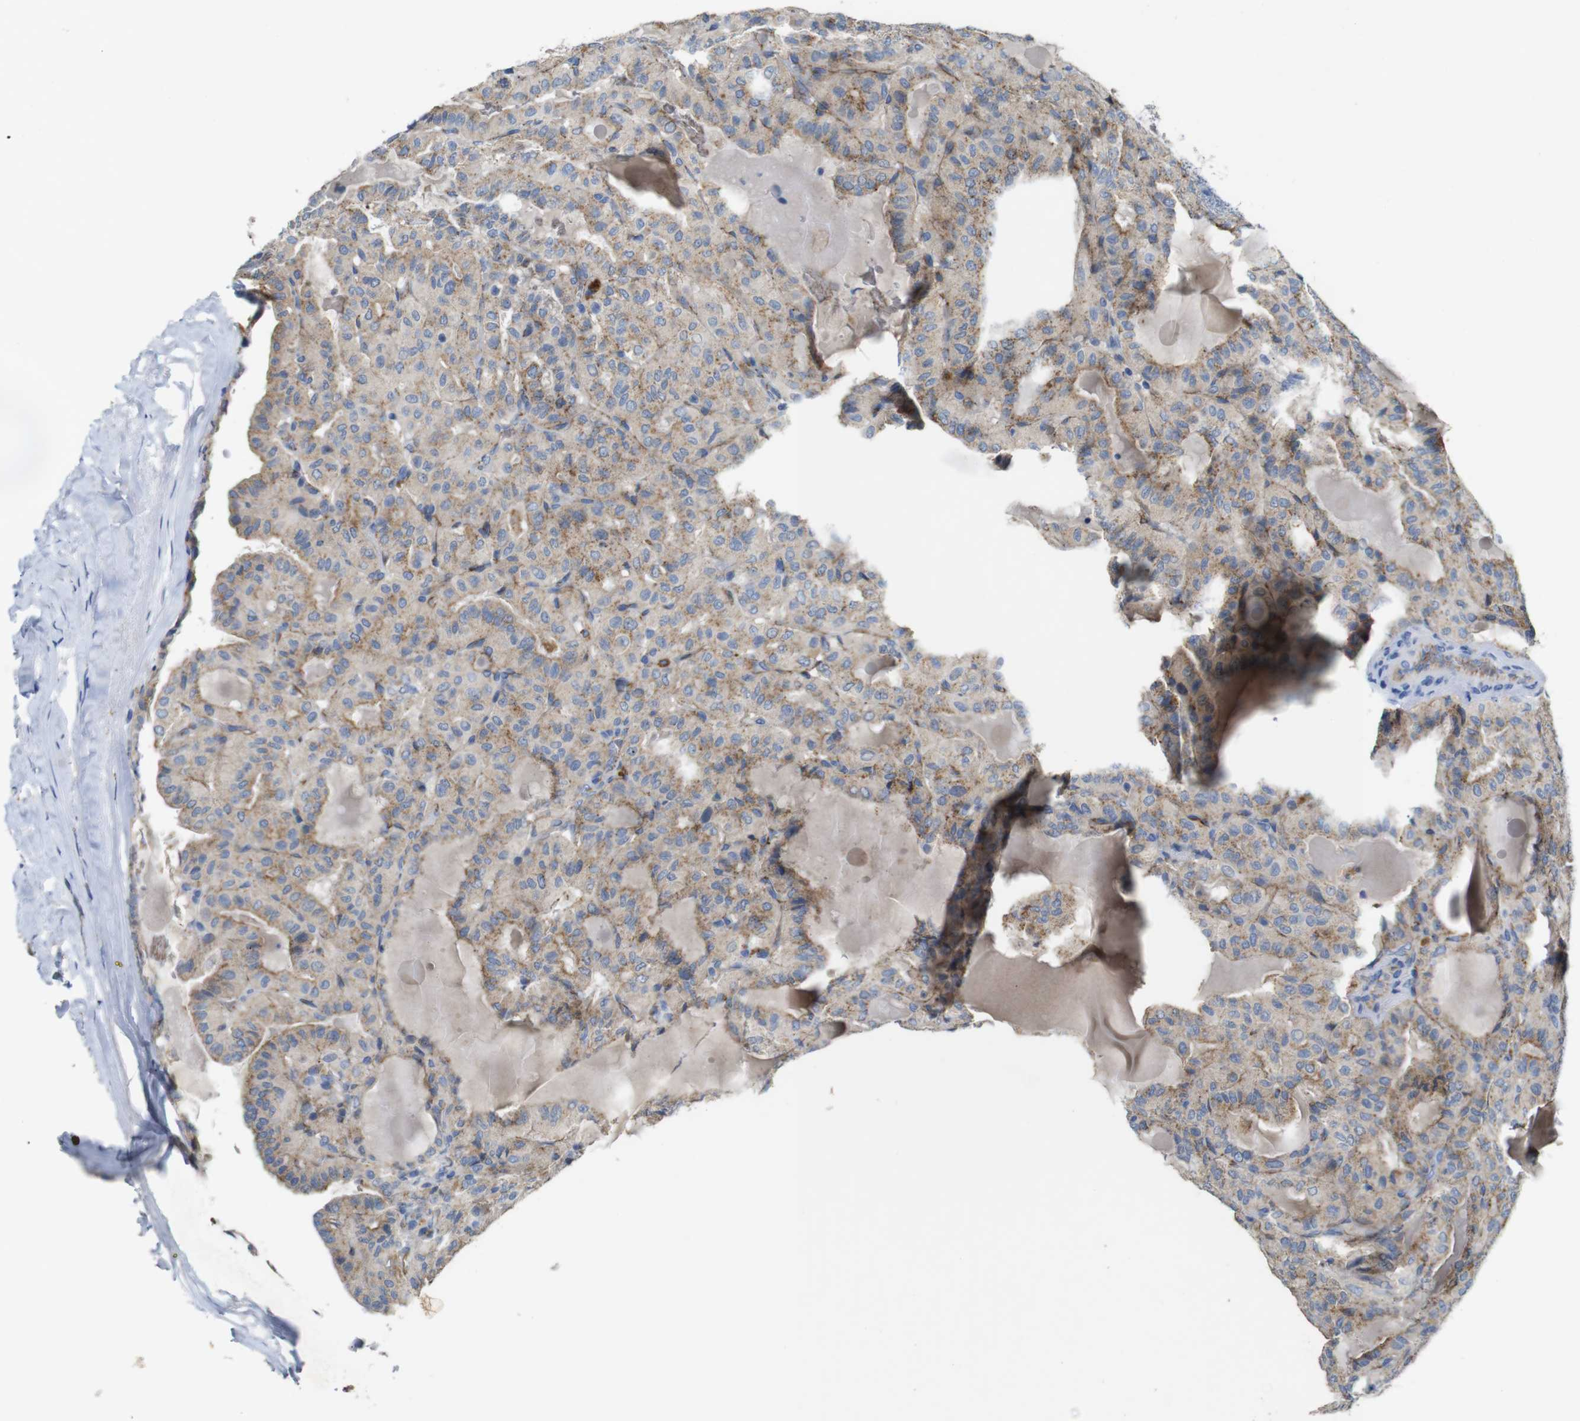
{"staining": {"intensity": "weak", "quantity": ">75%", "location": "cytoplasmic/membranous"}, "tissue": "thyroid cancer", "cell_type": "Tumor cells", "image_type": "cancer", "snomed": [{"axis": "morphology", "description": "Papillary adenocarcinoma, NOS"}, {"axis": "topography", "description": "Thyroid gland"}], "caption": "This is an image of immunohistochemistry staining of thyroid cancer (papillary adenocarcinoma), which shows weak expression in the cytoplasmic/membranous of tumor cells.", "gene": "NHLRC3", "patient": {"sex": "male", "age": 77}}